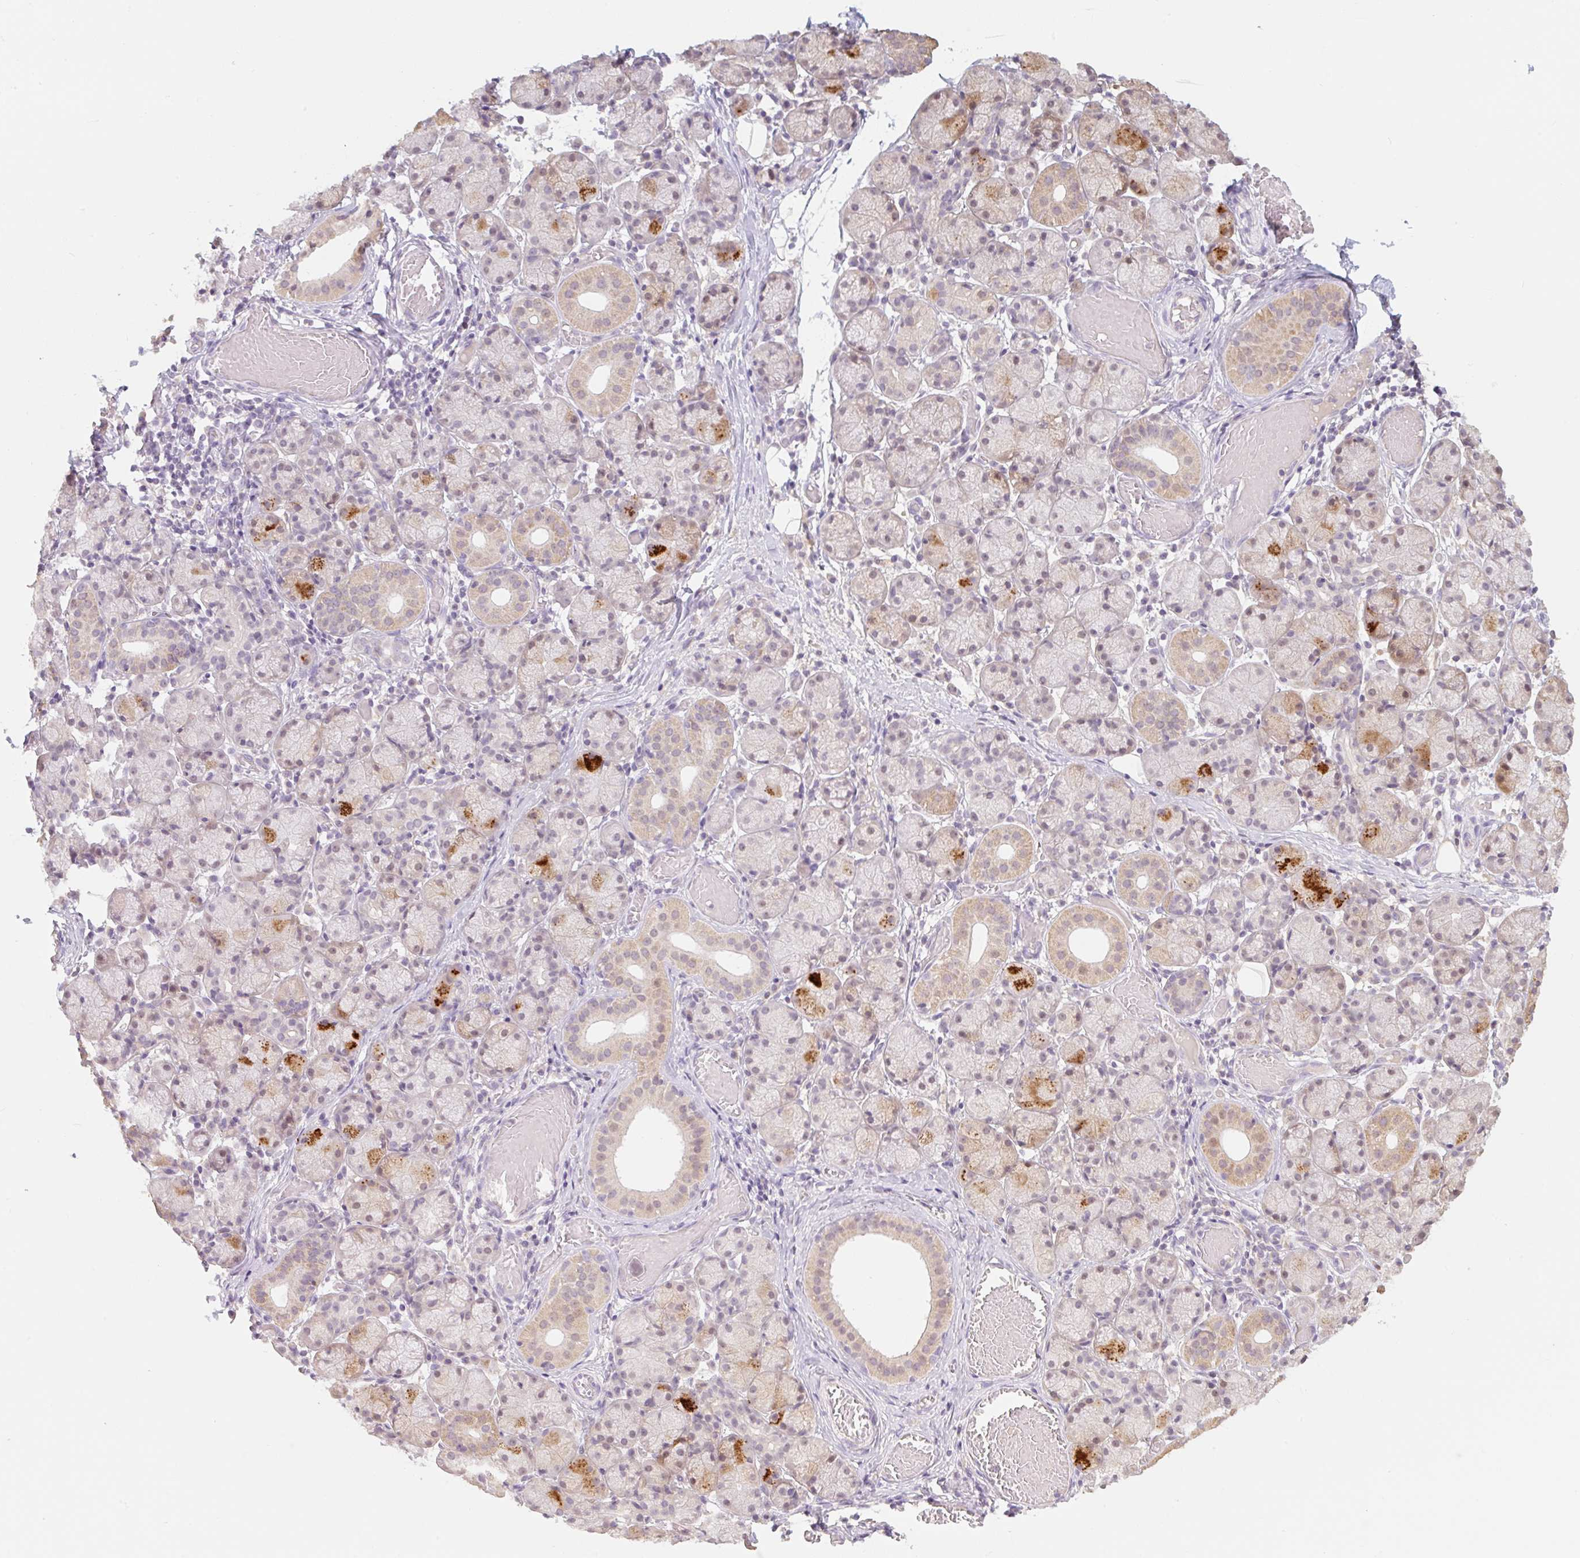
{"staining": {"intensity": "moderate", "quantity": "<25%", "location": "cytoplasmic/membranous,nuclear"}, "tissue": "salivary gland", "cell_type": "Glandular cells", "image_type": "normal", "snomed": [{"axis": "morphology", "description": "Normal tissue, NOS"}, {"axis": "topography", "description": "Salivary gland"}], "caption": "Benign salivary gland demonstrates moderate cytoplasmic/membranous,nuclear positivity in approximately <25% of glandular cells, visualized by immunohistochemistry. Immunohistochemistry (ihc) stains the protein in brown and the nuclei are stained blue.", "gene": "MIA2", "patient": {"sex": "female", "age": 24}}